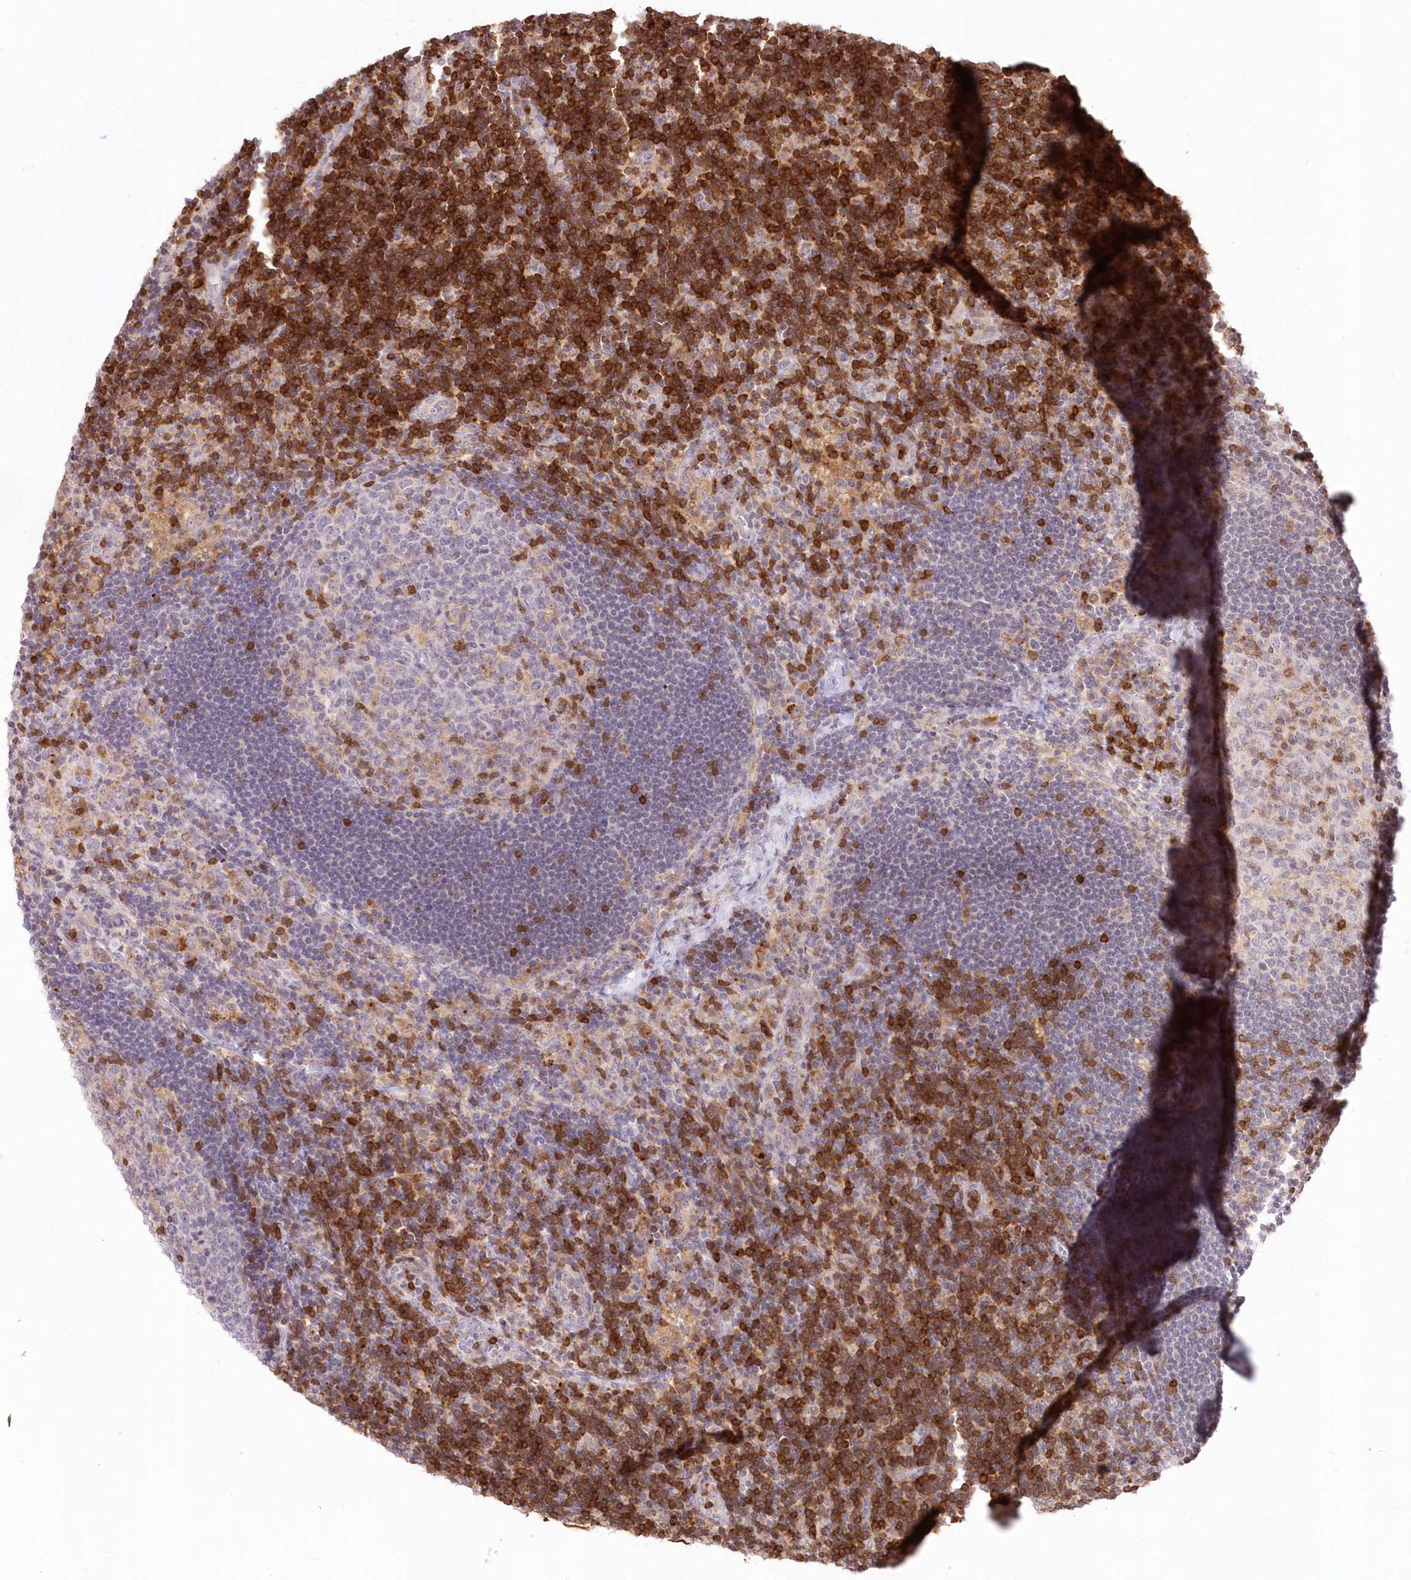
{"staining": {"intensity": "moderate", "quantity": "<25%", "location": "cytoplasmic/membranous"}, "tissue": "lymph node", "cell_type": "Germinal center cells", "image_type": "normal", "snomed": [{"axis": "morphology", "description": "Normal tissue, NOS"}, {"axis": "topography", "description": "Lymph node"}], "caption": "Moderate cytoplasmic/membranous protein expression is seen in about <25% of germinal center cells in lymph node.", "gene": "MTMR3", "patient": {"sex": "male", "age": 24}}